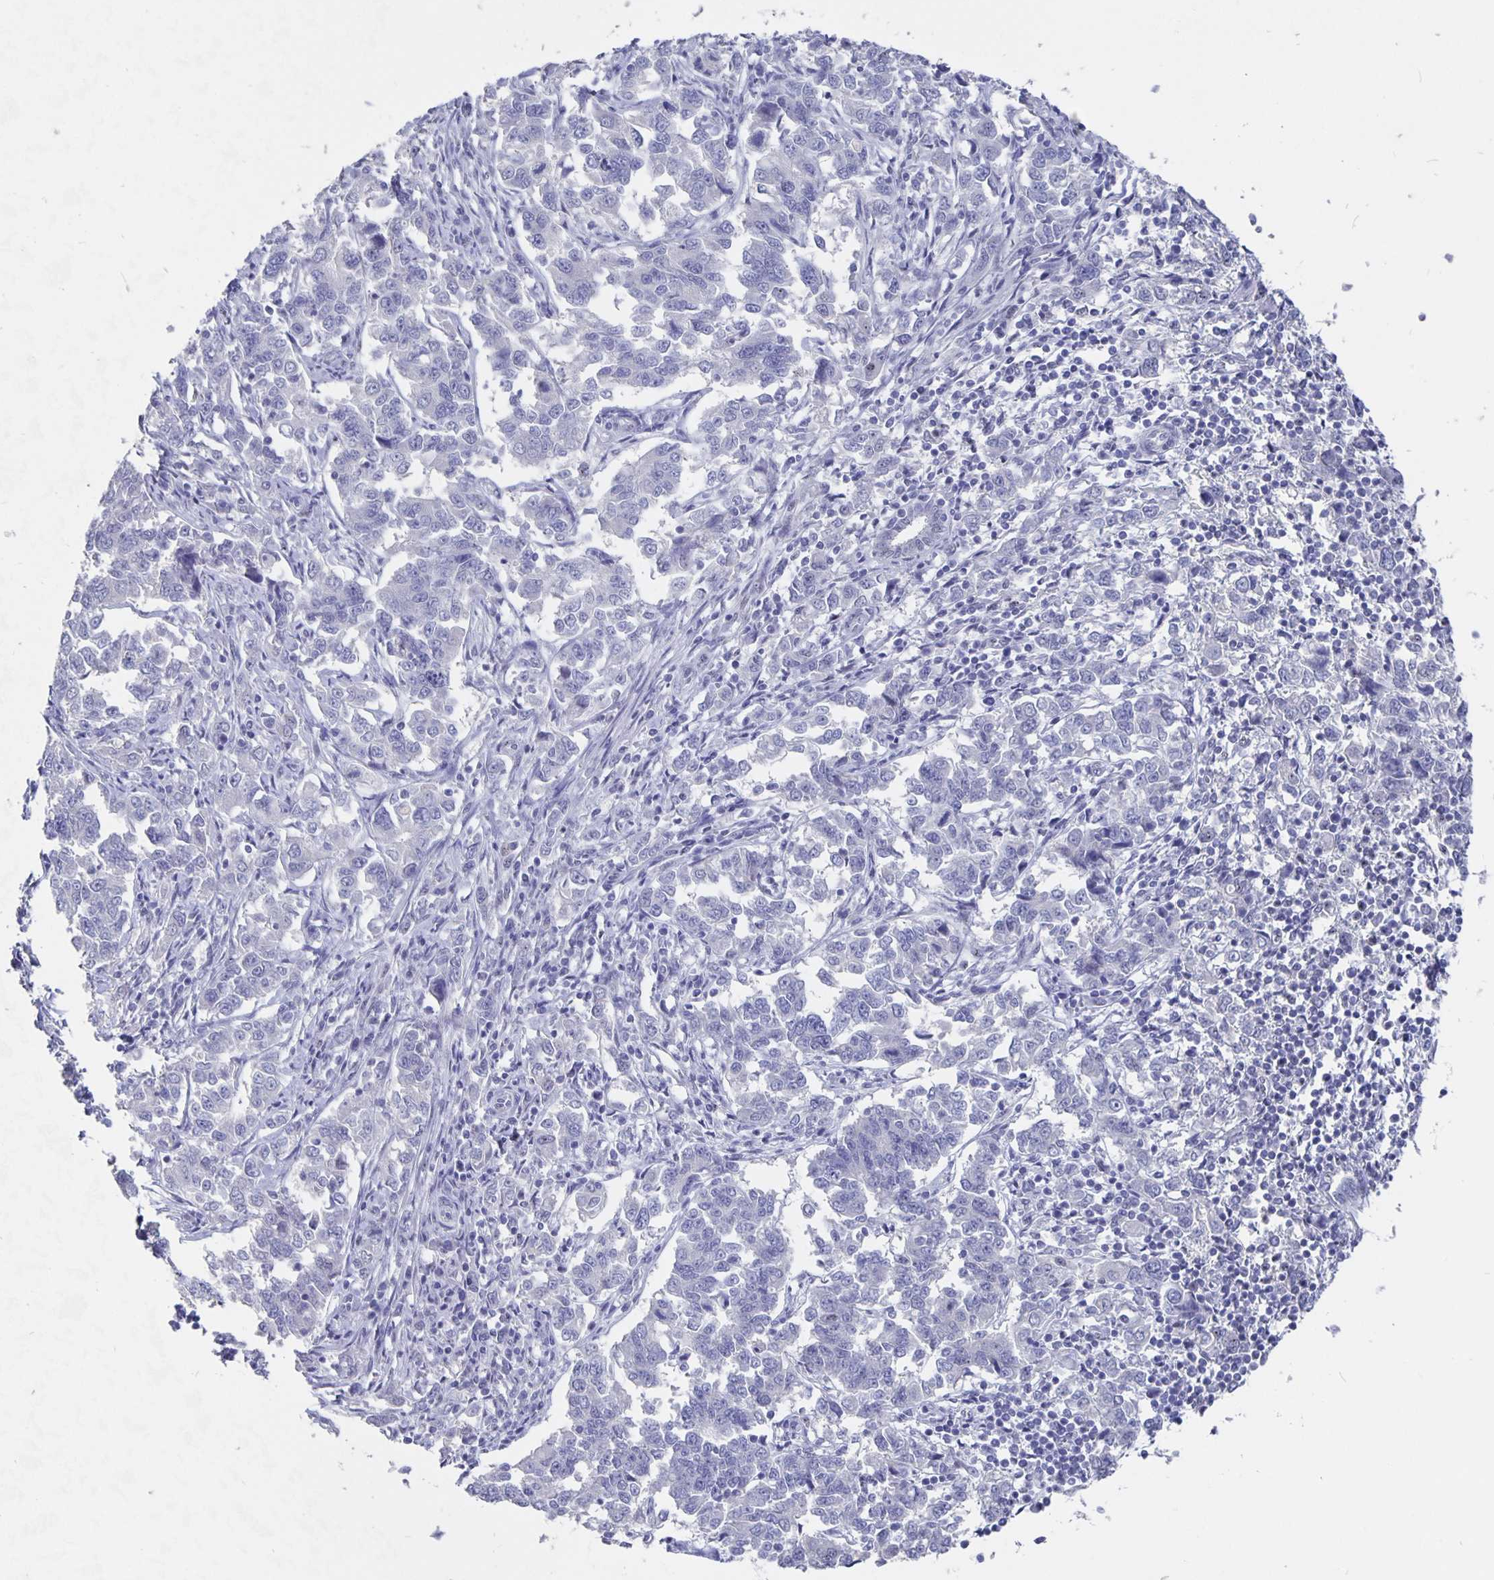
{"staining": {"intensity": "negative", "quantity": "none", "location": "none"}, "tissue": "endometrial cancer", "cell_type": "Tumor cells", "image_type": "cancer", "snomed": [{"axis": "morphology", "description": "Adenocarcinoma, NOS"}, {"axis": "topography", "description": "Endometrium"}], "caption": "Immunohistochemistry (IHC) photomicrograph of neoplastic tissue: endometrial adenocarcinoma stained with DAB (3,3'-diaminobenzidine) demonstrates no significant protein positivity in tumor cells.", "gene": "SMOC1", "patient": {"sex": "female", "age": 43}}